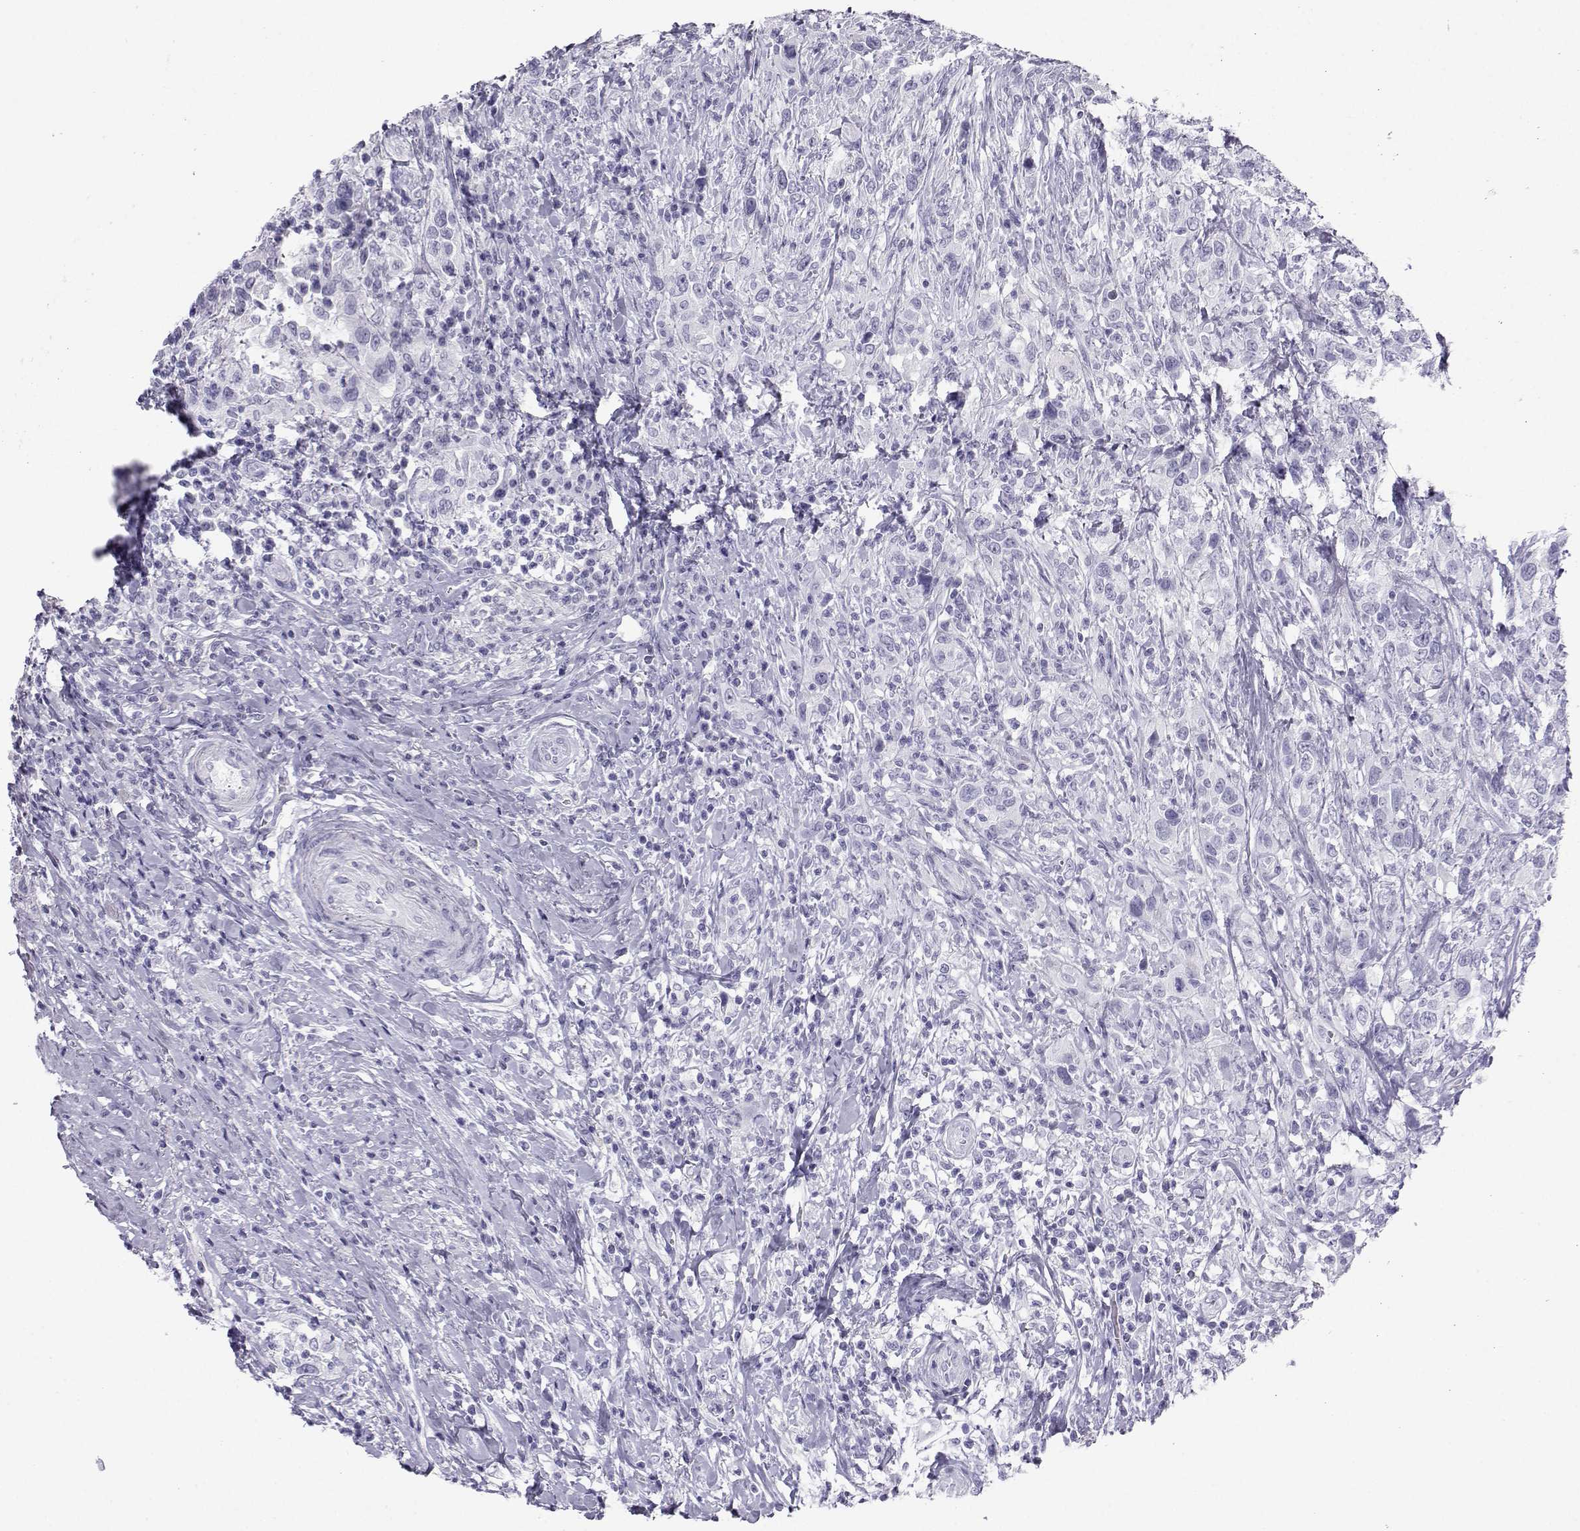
{"staining": {"intensity": "negative", "quantity": "none", "location": "none"}, "tissue": "urothelial cancer", "cell_type": "Tumor cells", "image_type": "cancer", "snomed": [{"axis": "morphology", "description": "Urothelial carcinoma, NOS"}, {"axis": "morphology", "description": "Urothelial carcinoma, High grade"}, {"axis": "topography", "description": "Urinary bladder"}], "caption": "High magnification brightfield microscopy of urothelial cancer stained with DAB (3,3'-diaminobenzidine) (brown) and counterstained with hematoxylin (blue): tumor cells show no significant staining.", "gene": "SST", "patient": {"sex": "female", "age": 64}}